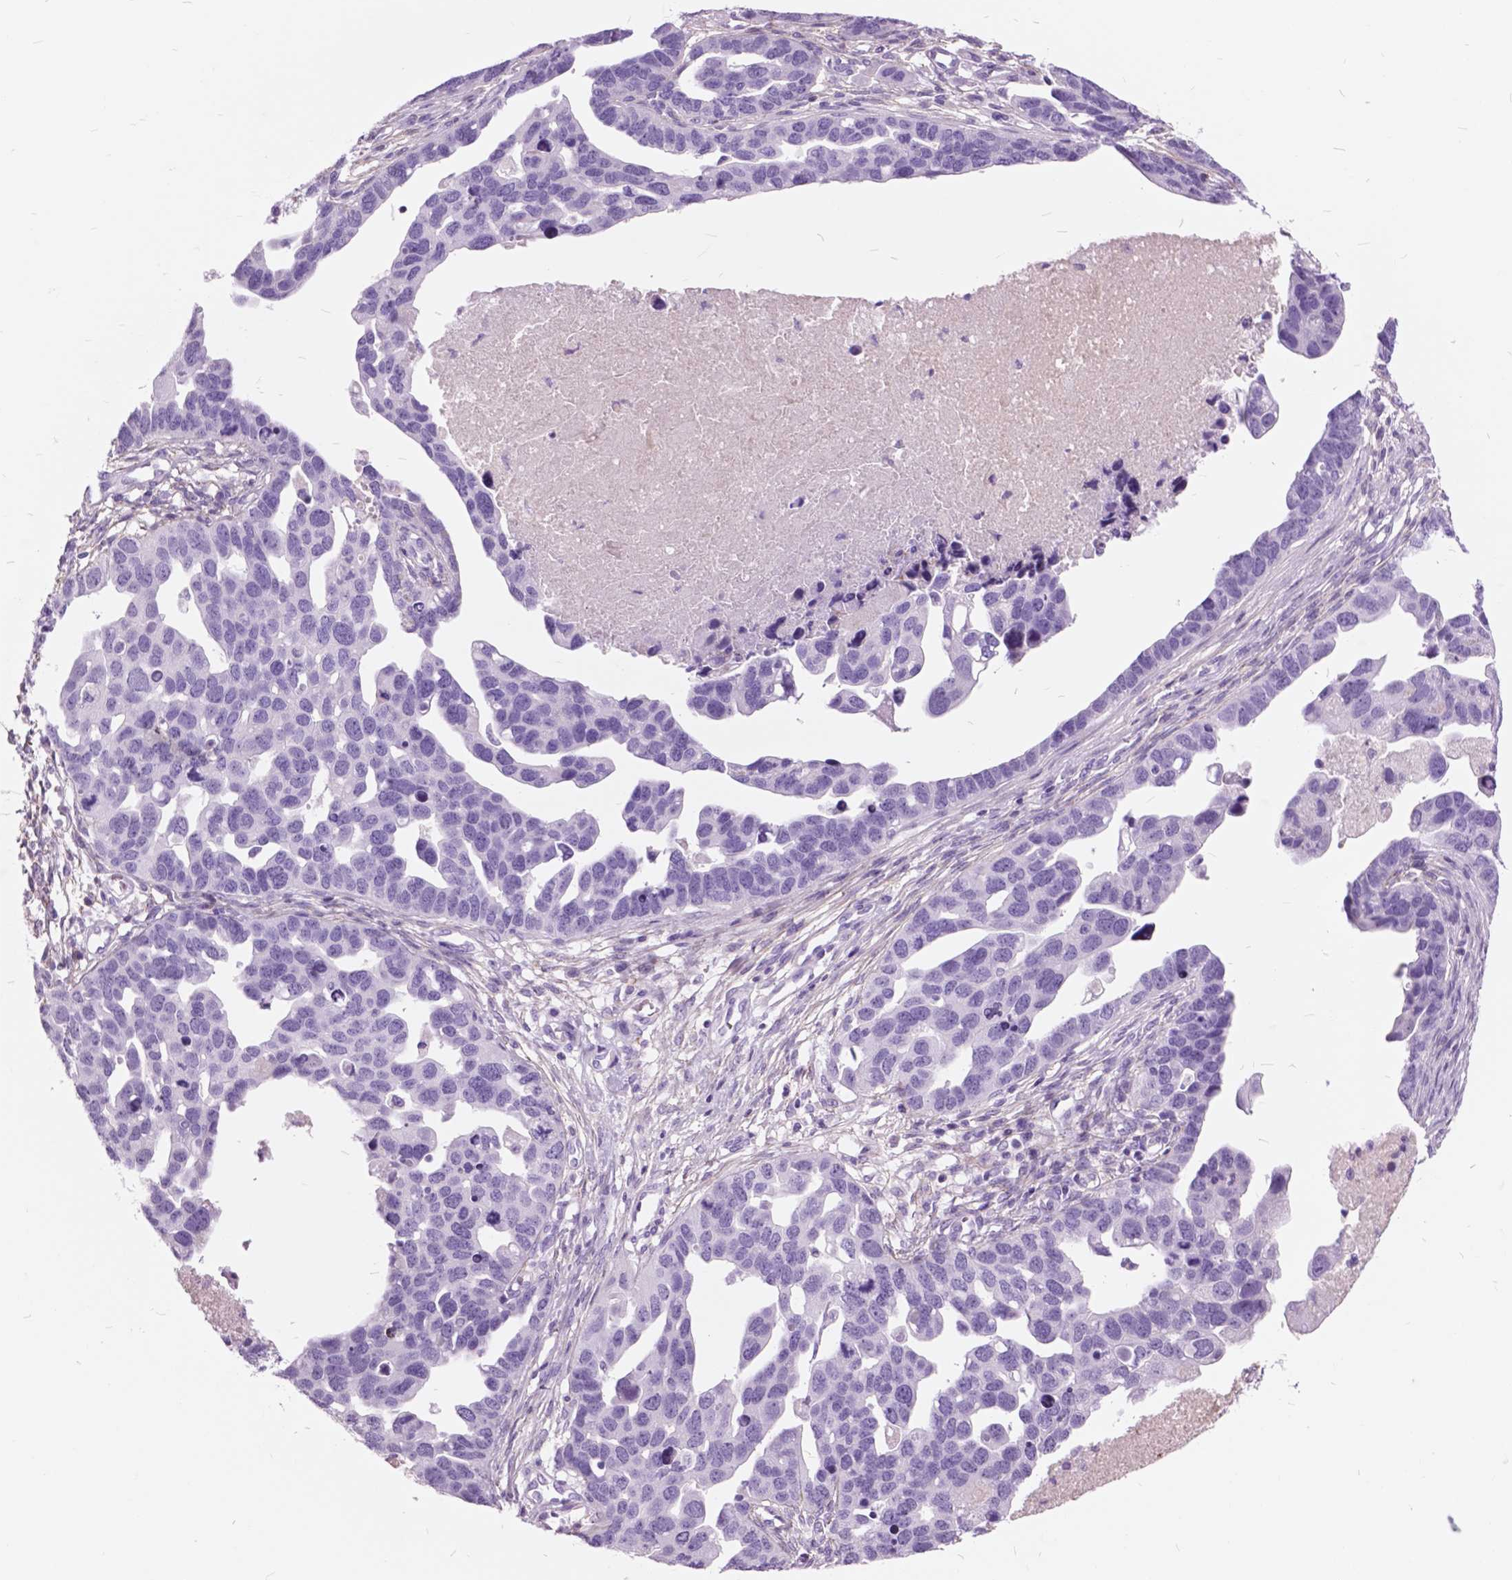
{"staining": {"intensity": "negative", "quantity": "none", "location": "none"}, "tissue": "ovarian cancer", "cell_type": "Tumor cells", "image_type": "cancer", "snomed": [{"axis": "morphology", "description": "Cystadenocarcinoma, serous, NOS"}, {"axis": "topography", "description": "Ovary"}], "caption": "Immunohistochemistry (IHC) photomicrograph of ovarian serous cystadenocarcinoma stained for a protein (brown), which displays no staining in tumor cells.", "gene": "GDF9", "patient": {"sex": "female", "age": 54}}